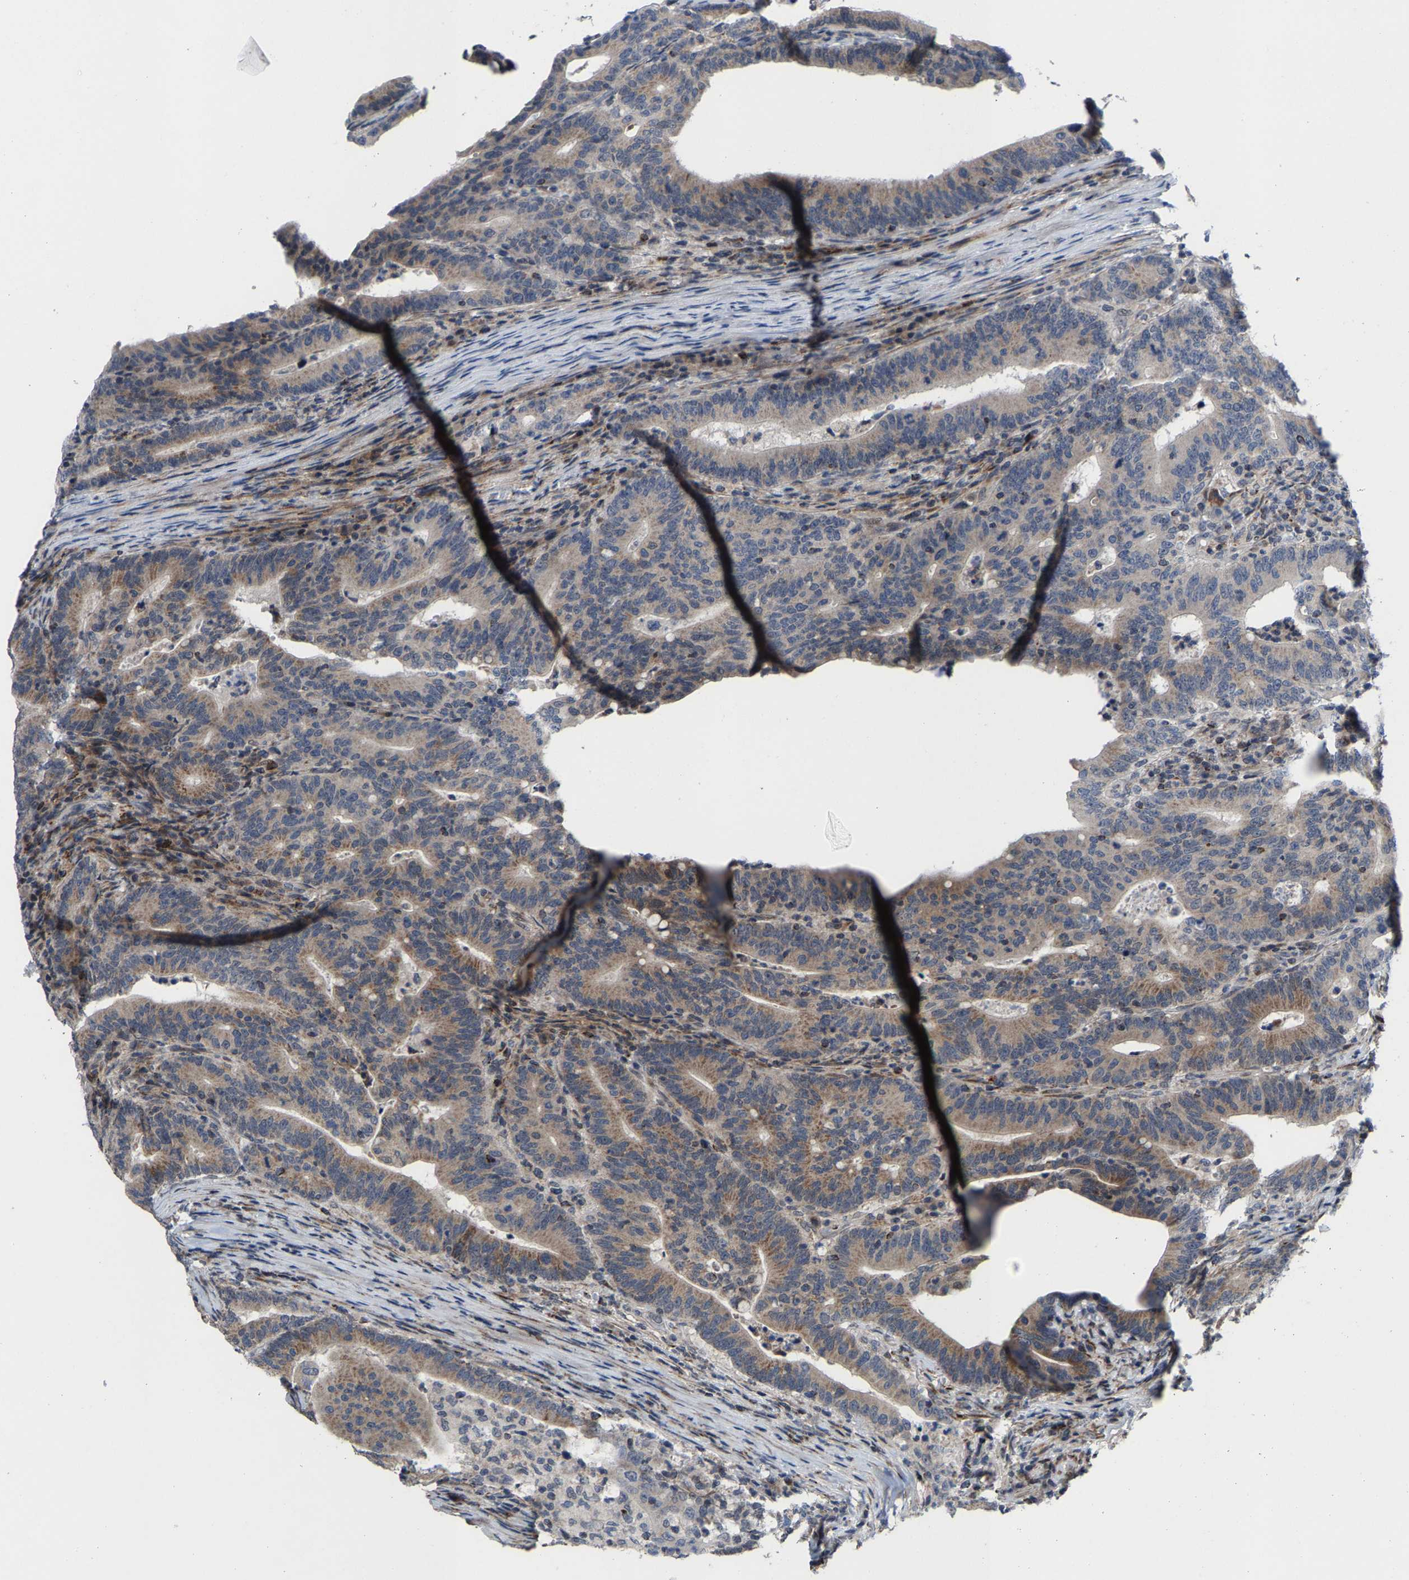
{"staining": {"intensity": "strong", "quantity": ">75%", "location": "cytoplasmic/membranous"}, "tissue": "colorectal cancer", "cell_type": "Tumor cells", "image_type": "cancer", "snomed": [{"axis": "morphology", "description": "Adenocarcinoma, NOS"}, {"axis": "topography", "description": "Colon"}], "caption": "A high amount of strong cytoplasmic/membranous staining is present in approximately >75% of tumor cells in colorectal cancer tissue.", "gene": "TDRKH", "patient": {"sex": "female", "age": 66}}